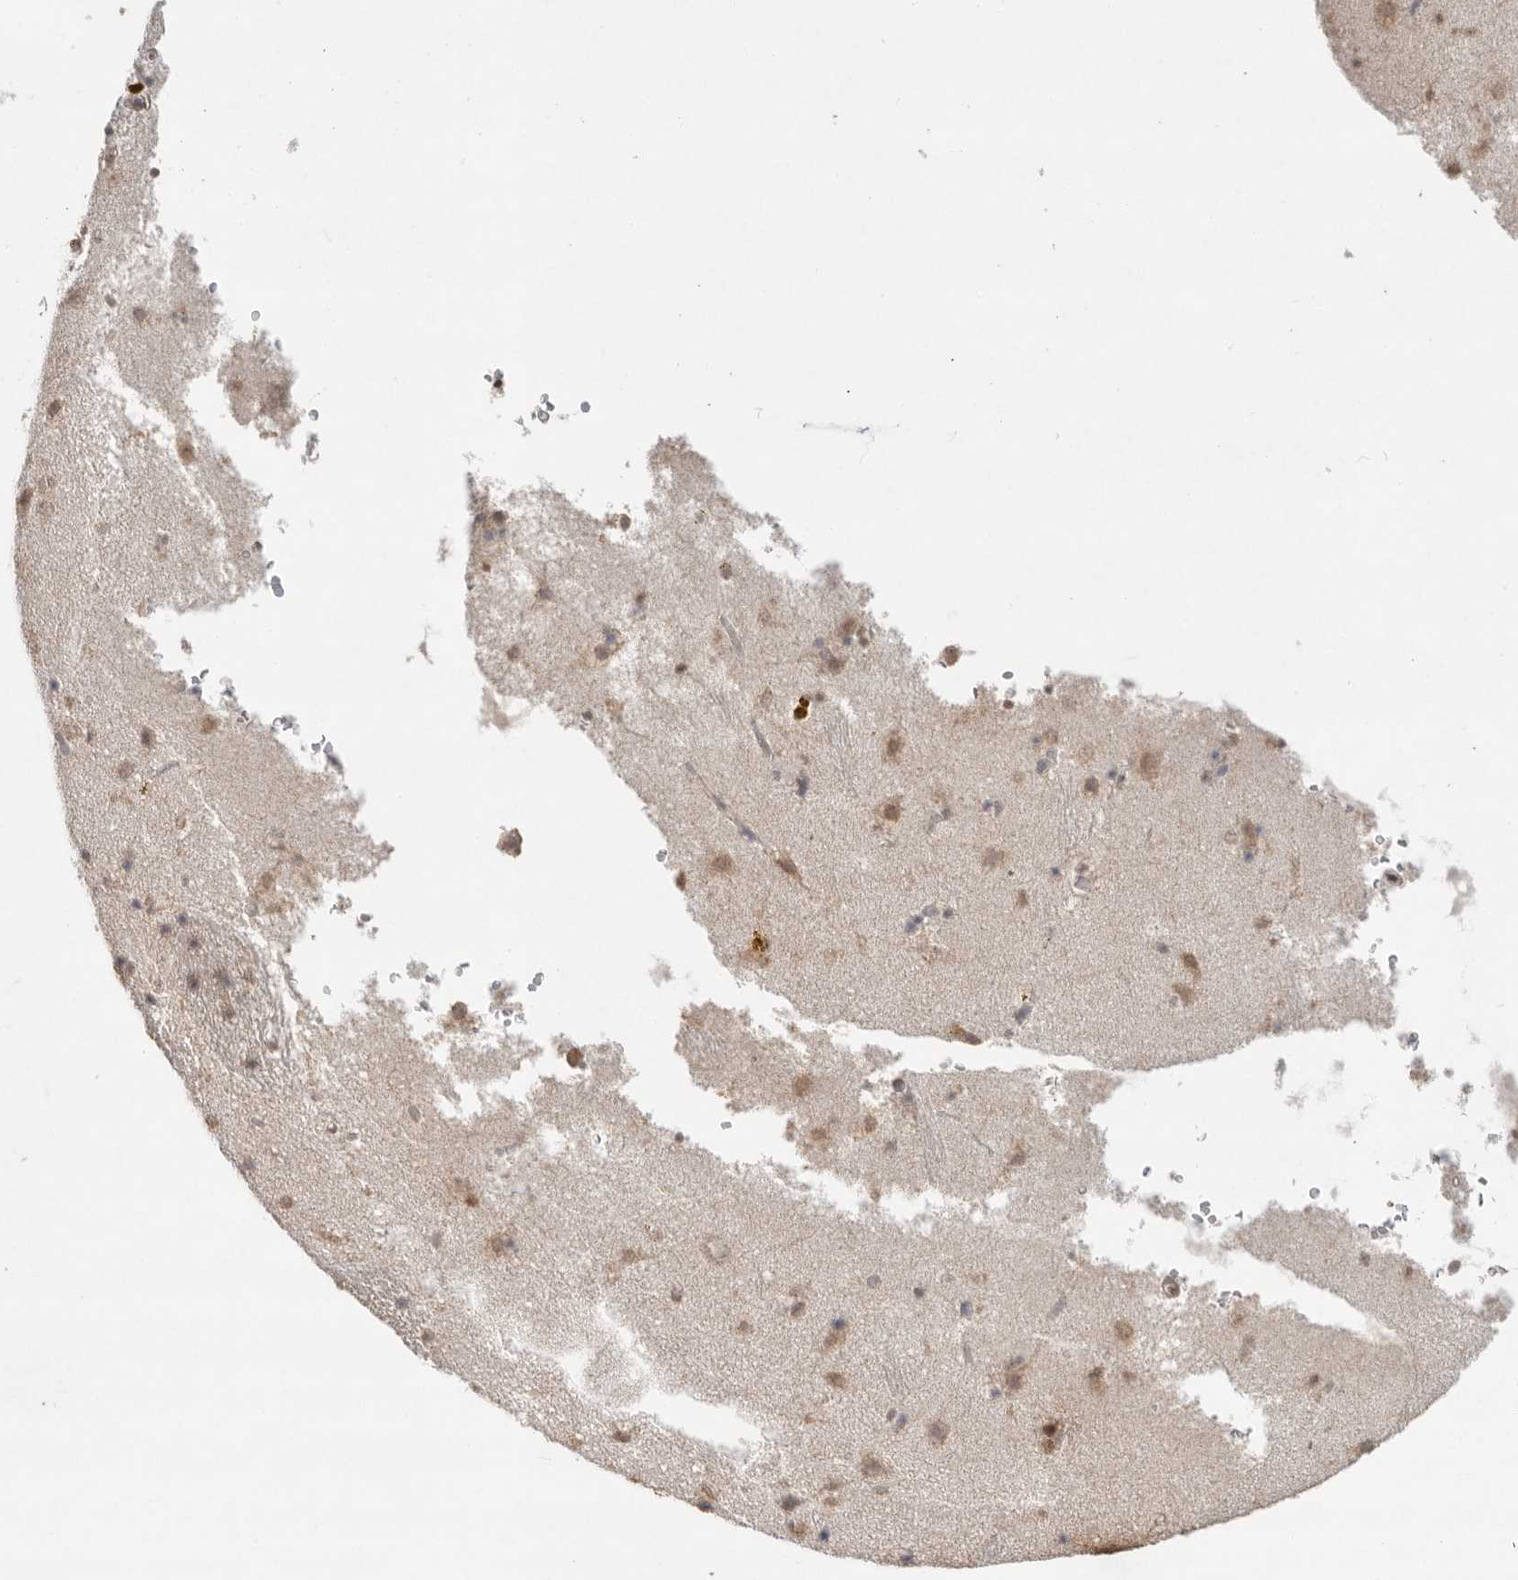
{"staining": {"intensity": "weak", "quantity": "25%-75%", "location": "cytoplasmic/membranous,nuclear"}, "tissue": "caudate", "cell_type": "Glial cells", "image_type": "normal", "snomed": [{"axis": "morphology", "description": "Normal tissue, NOS"}, {"axis": "topography", "description": "Lateral ventricle wall"}], "caption": "Brown immunohistochemical staining in benign human caudate reveals weak cytoplasmic/membranous,nuclear expression in approximately 25%-75% of glial cells.", "gene": "KLK5", "patient": {"sex": "male", "age": 70}}